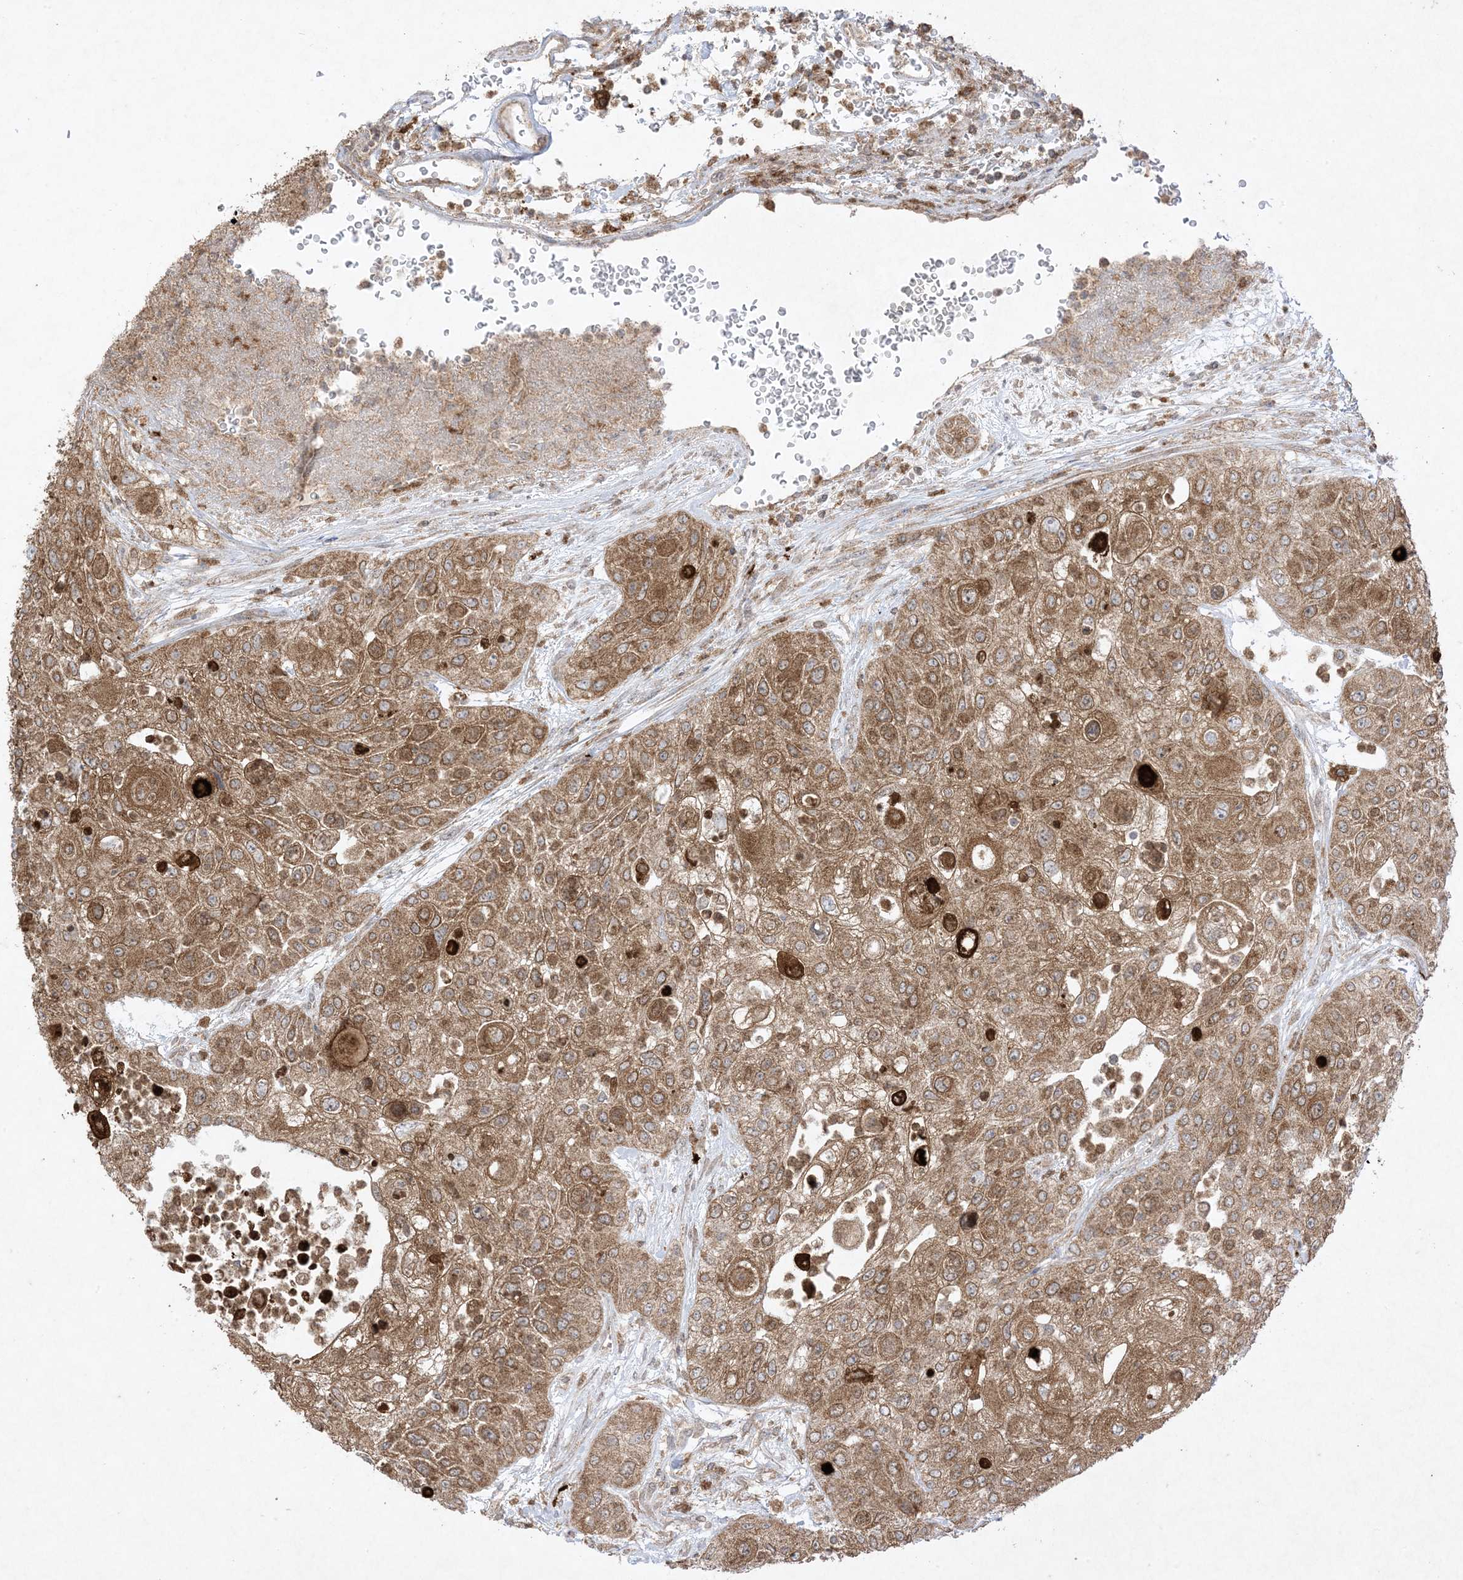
{"staining": {"intensity": "moderate", "quantity": ">75%", "location": "cytoplasmic/membranous"}, "tissue": "urothelial cancer", "cell_type": "Tumor cells", "image_type": "cancer", "snomed": [{"axis": "morphology", "description": "Urothelial carcinoma, High grade"}, {"axis": "topography", "description": "Urinary bladder"}], "caption": "The image displays a brown stain indicating the presence of a protein in the cytoplasmic/membranous of tumor cells in urothelial carcinoma (high-grade).", "gene": "UBE2C", "patient": {"sex": "female", "age": 79}}